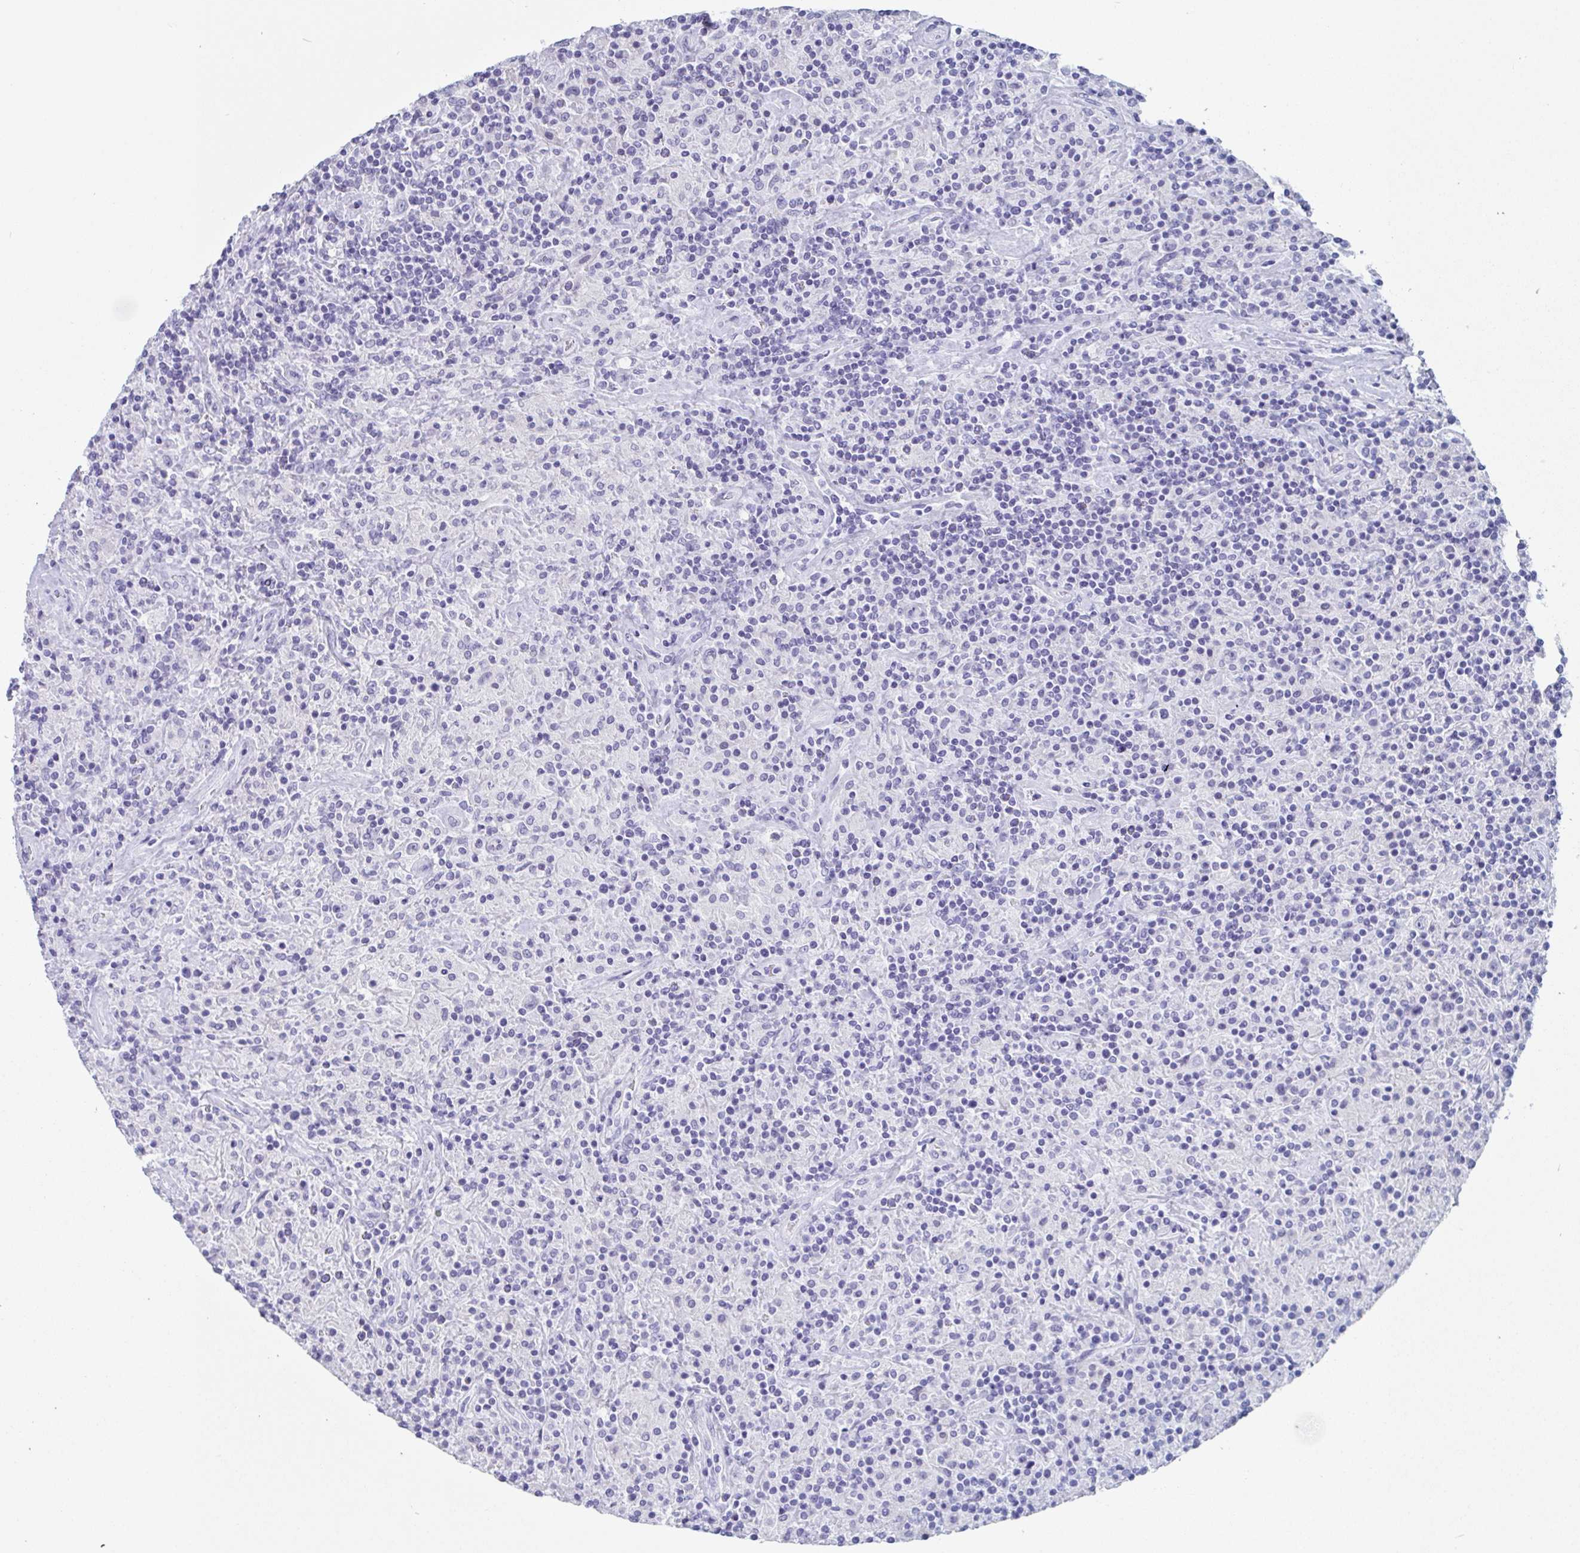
{"staining": {"intensity": "negative", "quantity": "none", "location": "none"}, "tissue": "lymphoma", "cell_type": "Tumor cells", "image_type": "cancer", "snomed": [{"axis": "morphology", "description": "Hodgkin's disease, NOS"}, {"axis": "topography", "description": "Lymph node"}], "caption": "Protein analysis of Hodgkin's disease exhibits no significant staining in tumor cells.", "gene": "ZPBP", "patient": {"sex": "male", "age": 70}}